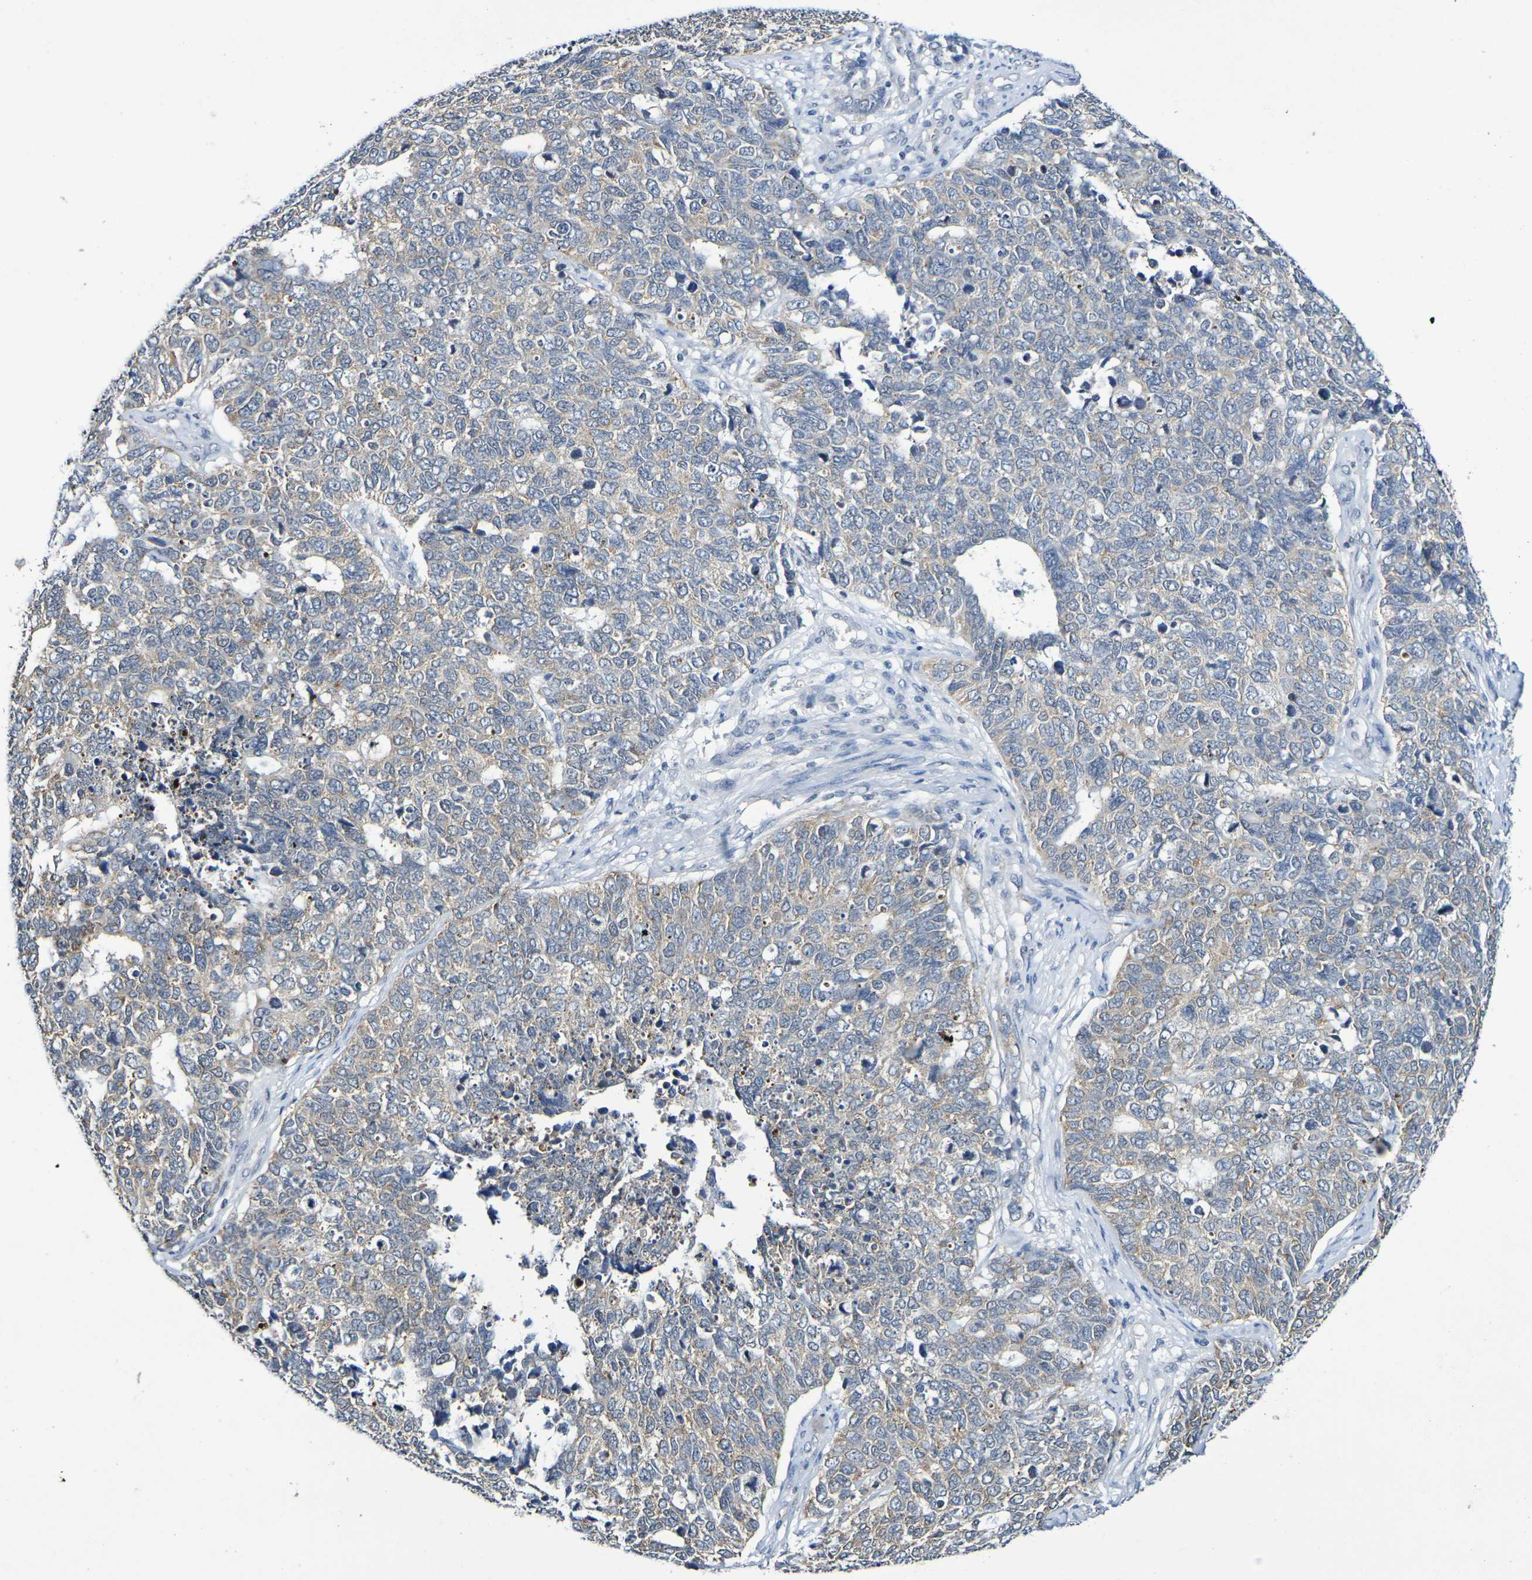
{"staining": {"intensity": "weak", "quantity": ">75%", "location": "cytoplasmic/membranous"}, "tissue": "cervical cancer", "cell_type": "Tumor cells", "image_type": "cancer", "snomed": [{"axis": "morphology", "description": "Squamous cell carcinoma, NOS"}, {"axis": "topography", "description": "Cervix"}], "caption": "Squamous cell carcinoma (cervical) tissue shows weak cytoplasmic/membranous positivity in about >75% of tumor cells, visualized by immunohistochemistry.", "gene": "CHRNB1", "patient": {"sex": "female", "age": 63}}